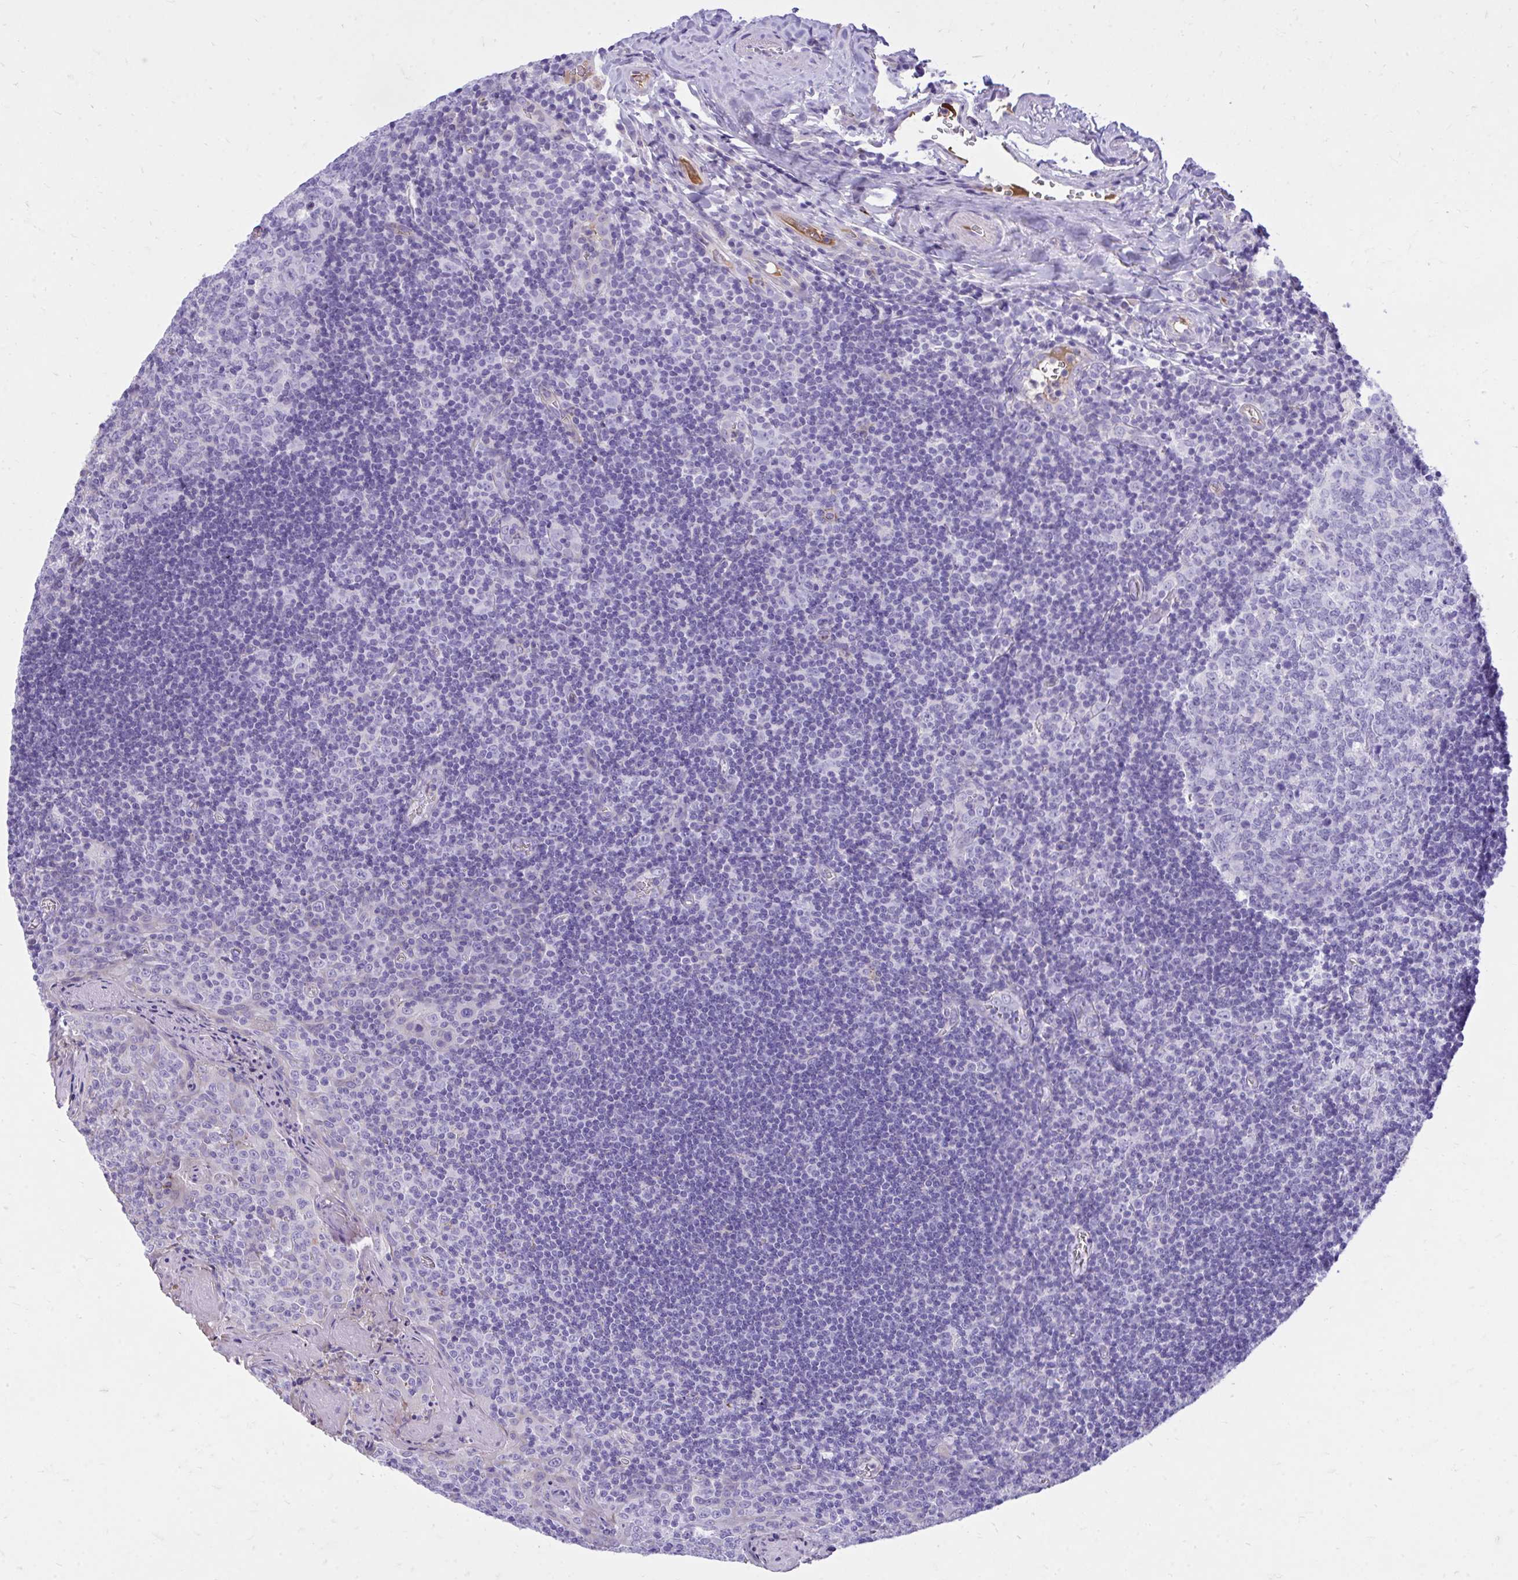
{"staining": {"intensity": "negative", "quantity": "none", "location": "none"}, "tissue": "tonsil", "cell_type": "Germinal center cells", "image_type": "normal", "snomed": [{"axis": "morphology", "description": "Normal tissue, NOS"}, {"axis": "morphology", "description": "Inflammation, NOS"}, {"axis": "topography", "description": "Tonsil"}], "caption": "Protein analysis of benign tonsil demonstrates no significant expression in germinal center cells. (Stains: DAB immunohistochemistry with hematoxylin counter stain, Microscopy: brightfield microscopy at high magnification).", "gene": "HRG", "patient": {"sex": "female", "age": 31}}